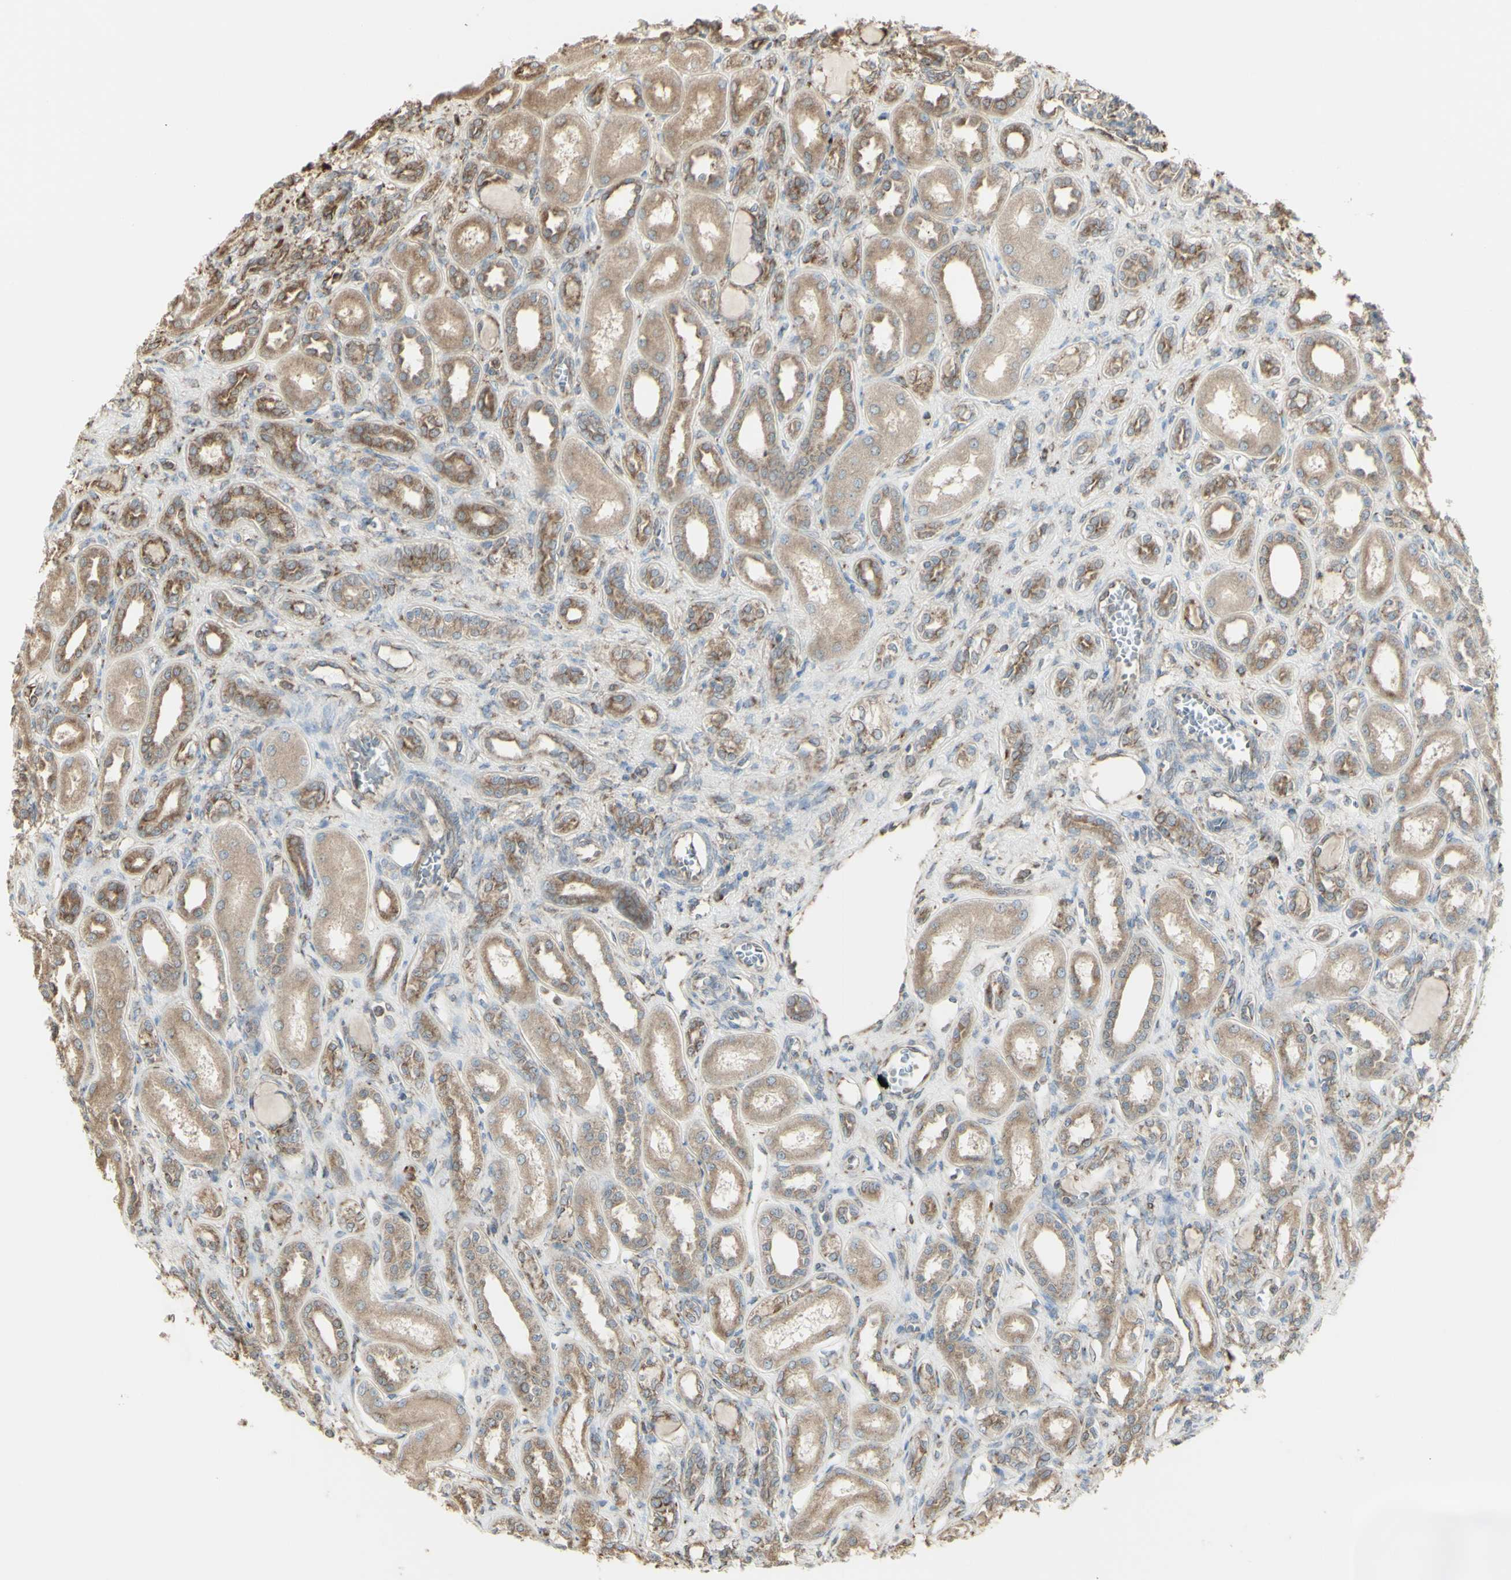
{"staining": {"intensity": "weak", "quantity": "25%-75%", "location": "cytoplasmic/membranous"}, "tissue": "kidney", "cell_type": "Cells in glomeruli", "image_type": "normal", "snomed": [{"axis": "morphology", "description": "Normal tissue, NOS"}, {"axis": "topography", "description": "Kidney"}], "caption": "Weak cytoplasmic/membranous protein staining is appreciated in about 25%-75% of cells in glomeruli in kidney. (Stains: DAB in brown, nuclei in blue, Microscopy: brightfield microscopy at high magnification).", "gene": "EEF1B2", "patient": {"sex": "male", "age": 7}}